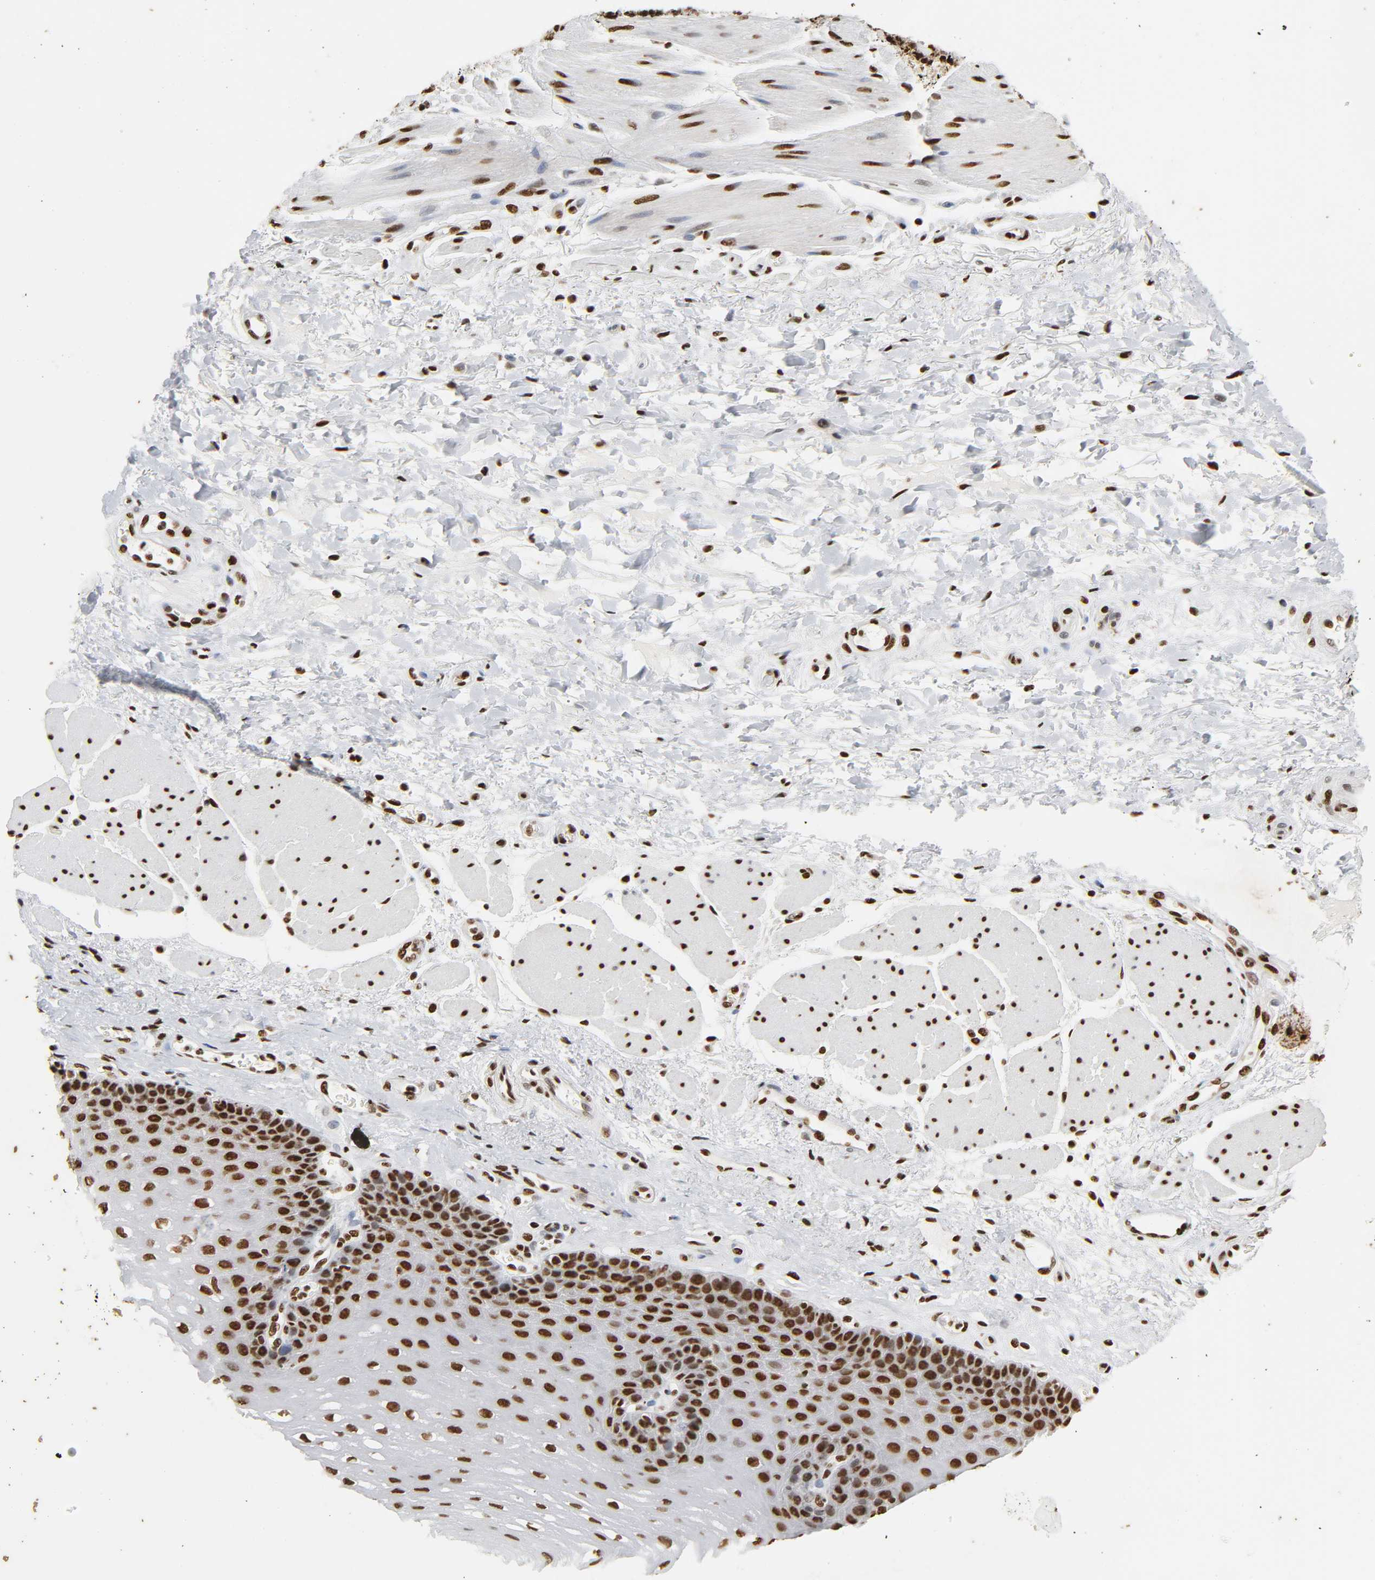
{"staining": {"intensity": "strong", "quantity": ">75%", "location": "nuclear"}, "tissue": "esophagus", "cell_type": "Squamous epithelial cells", "image_type": "normal", "snomed": [{"axis": "morphology", "description": "Normal tissue, NOS"}, {"axis": "topography", "description": "Esophagus"}], "caption": "A high amount of strong nuclear staining is seen in approximately >75% of squamous epithelial cells in benign esophagus.", "gene": "HNRNPC", "patient": {"sex": "female", "age": 72}}